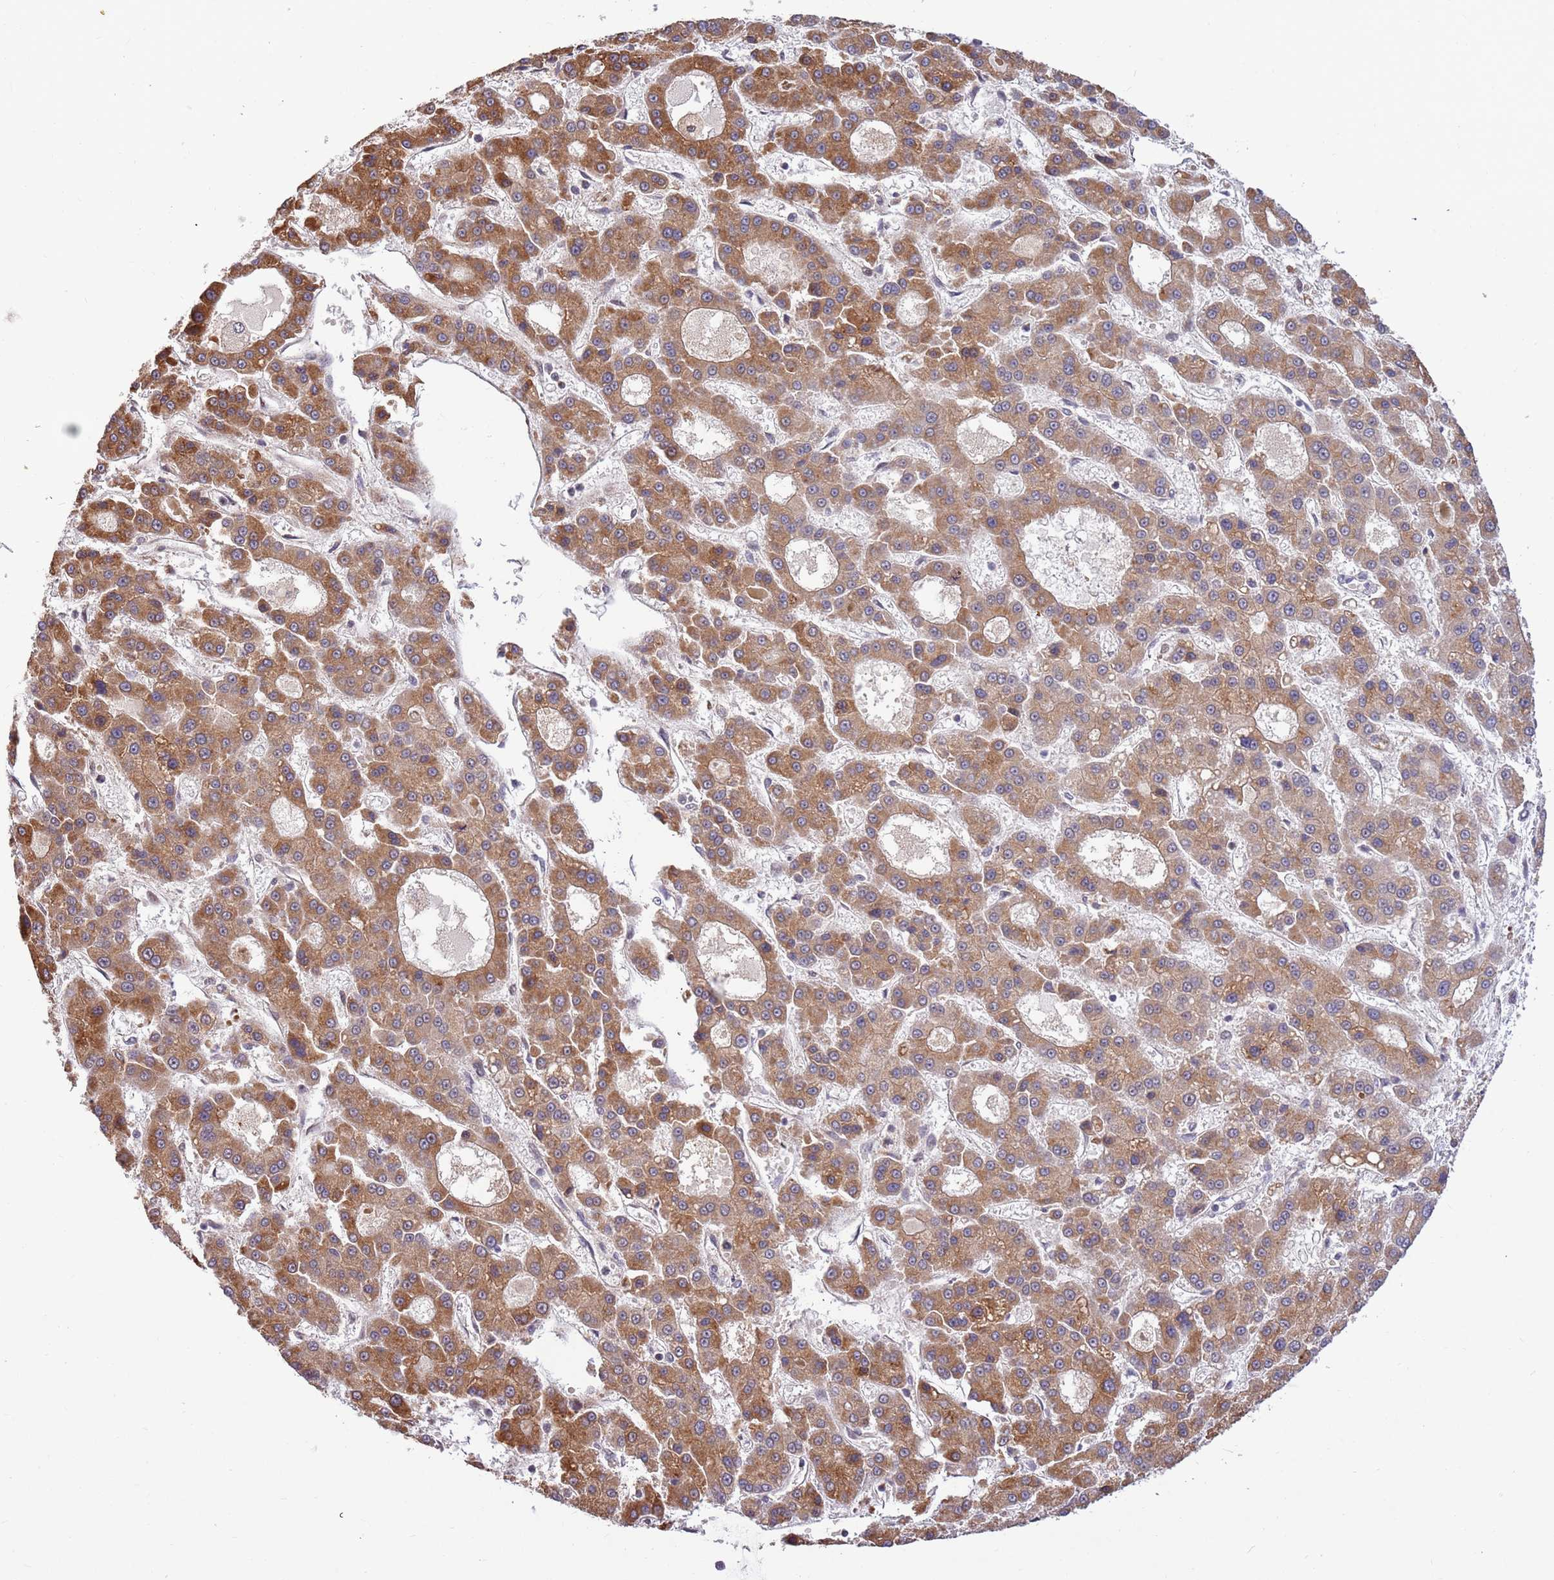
{"staining": {"intensity": "moderate", "quantity": ">75%", "location": "cytoplasmic/membranous"}, "tissue": "liver cancer", "cell_type": "Tumor cells", "image_type": "cancer", "snomed": [{"axis": "morphology", "description": "Carcinoma, Hepatocellular, NOS"}, {"axis": "topography", "description": "Liver"}], "caption": "Liver cancer (hepatocellular carcinoma) stained with immunohistochemistry reveals moderate cytoplasmic/membranous expression in approximately >75% of tumor cells. (brown staining indicates protein expression, while blue staining denotes nuclei).", "gene": "HAUS3", "patient": {"sex": "male", "age": 70}}